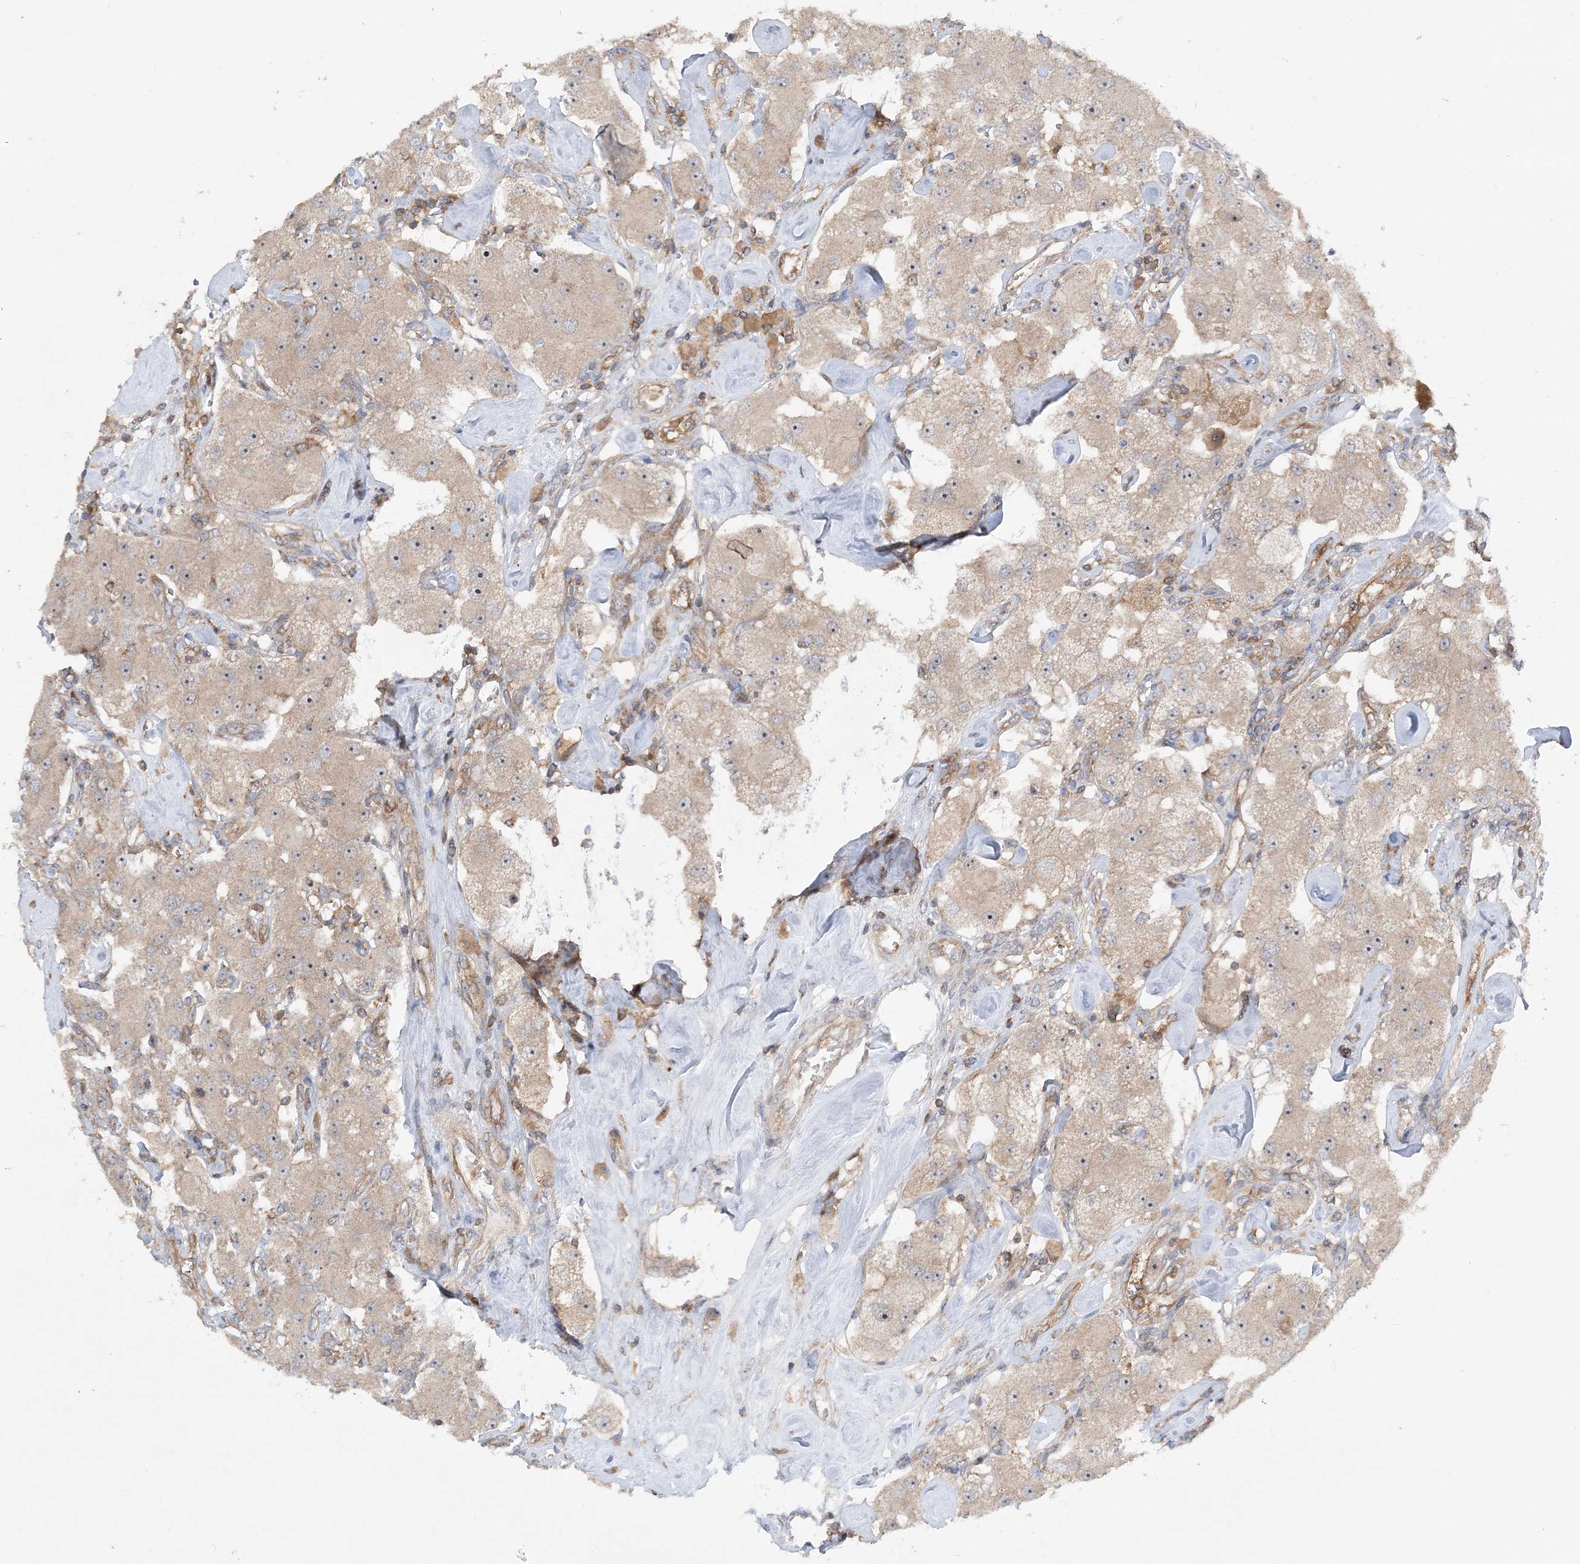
{"staining": {"intensity": "negative", "quantity": "none", "location": "none"}, "tissue": "carcinoid", "cell_type": "Tumor cells", "image_type": "cancer", "snomed": [{"axis": "morphology", "description": "Carcinoid, malignant, NOS"}, {"axis": "topography", "description": "Pancreas"}], "caption": "Tumor cells are negative for protein expression in human carcinoid (malignant). (Immunohistochemistry, brightfield microscopy, high magnification).", "gene": "ACAP2", "patient": {"sex": "male", "age": 41}}